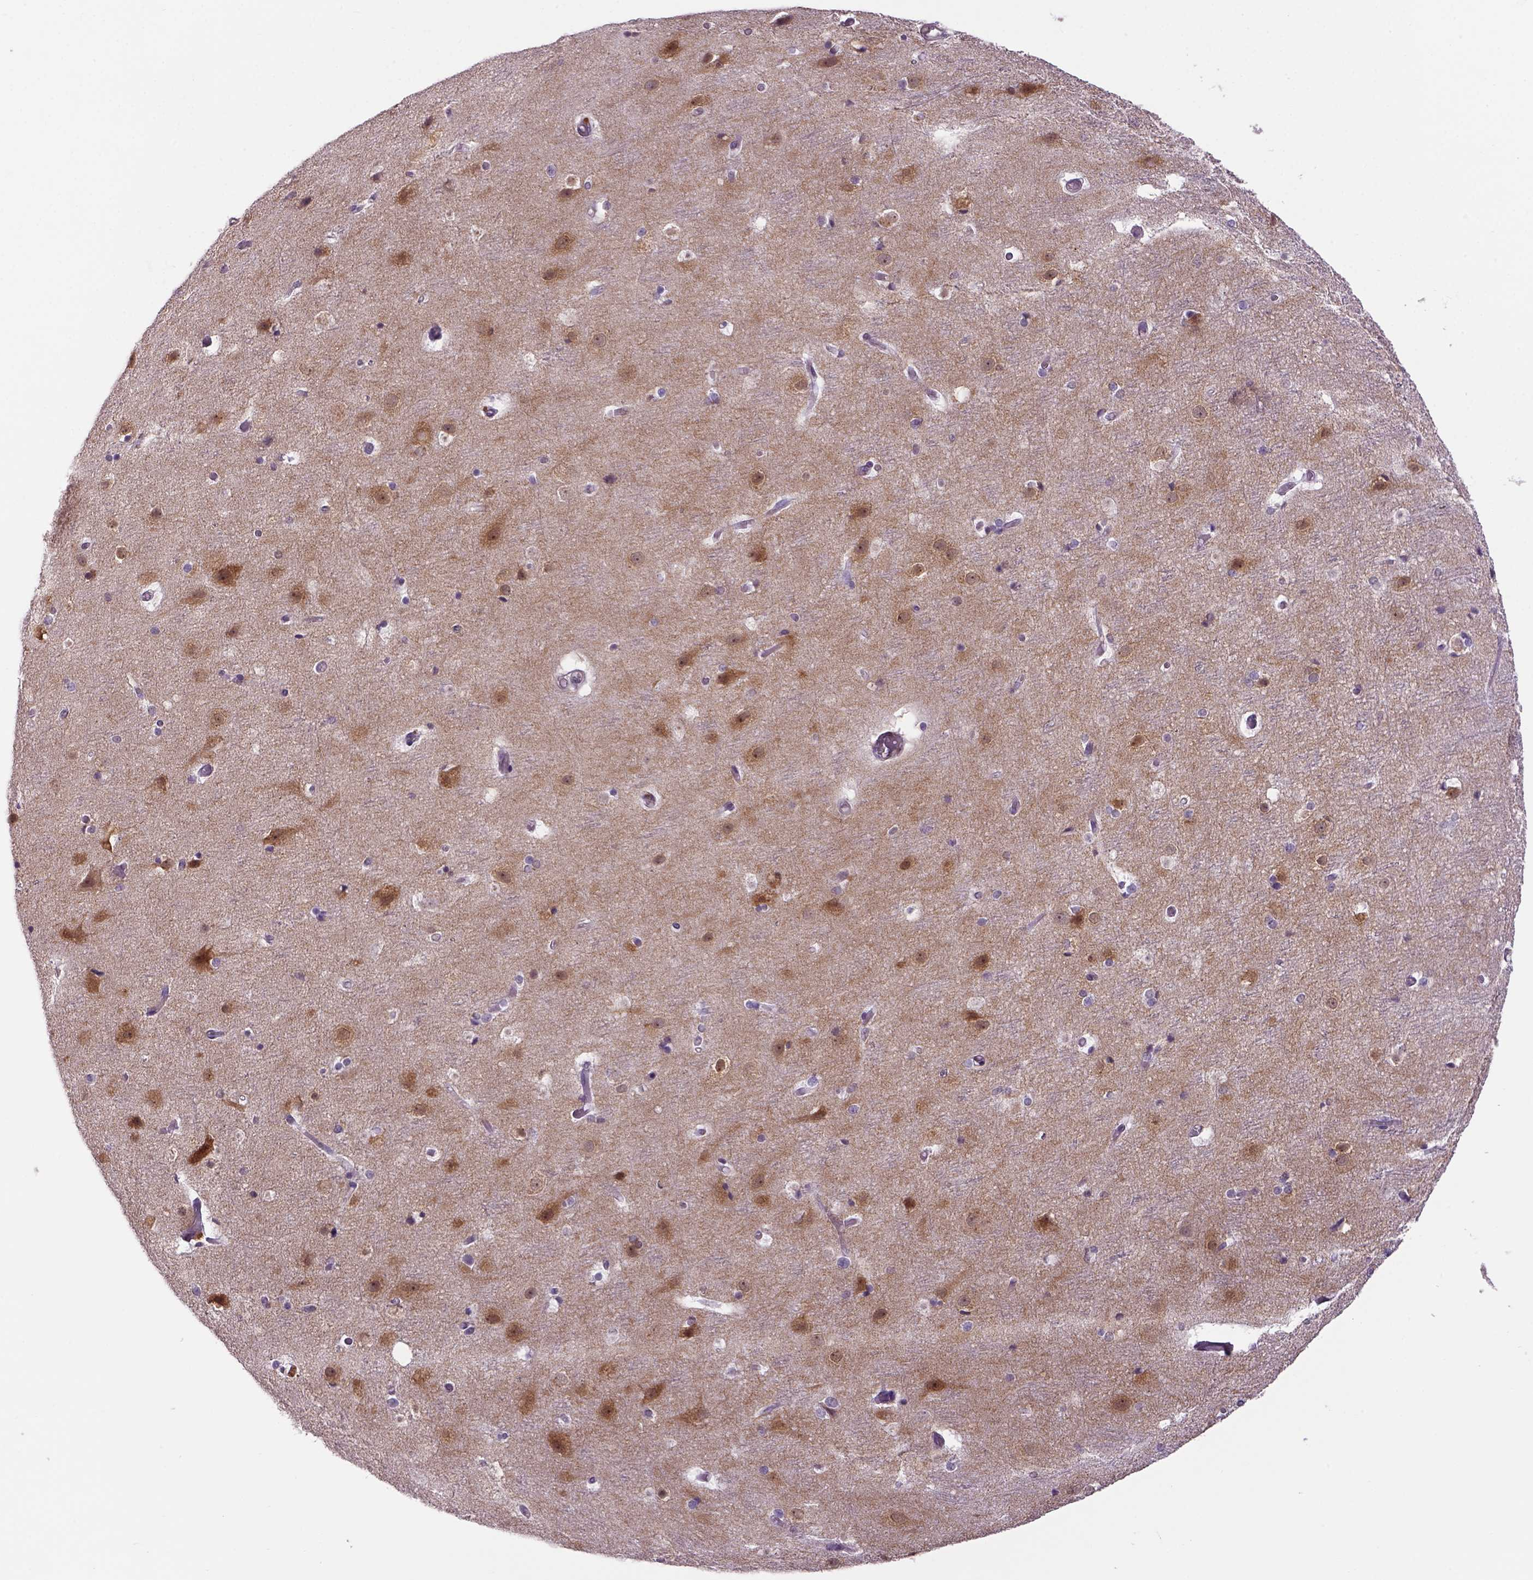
{"staining": {"intensity": "negative", "quantity": "none", "location": "none"}, "tissue": "cerebral cortex", "cell_type": "Endothelial cells", "image_type": "normal", "snomed": [{"axis": "morphology", "description": "Normal tissue, NOS"}, {"axis": "topography", "description": "Cerebral cortex"}], "caption": "Protein analysis of normal cerebral cortex shows no significant positivity in endothelial cells.", "gene": "PRRT1", "patient": {"sex": "female", "age": 52}}